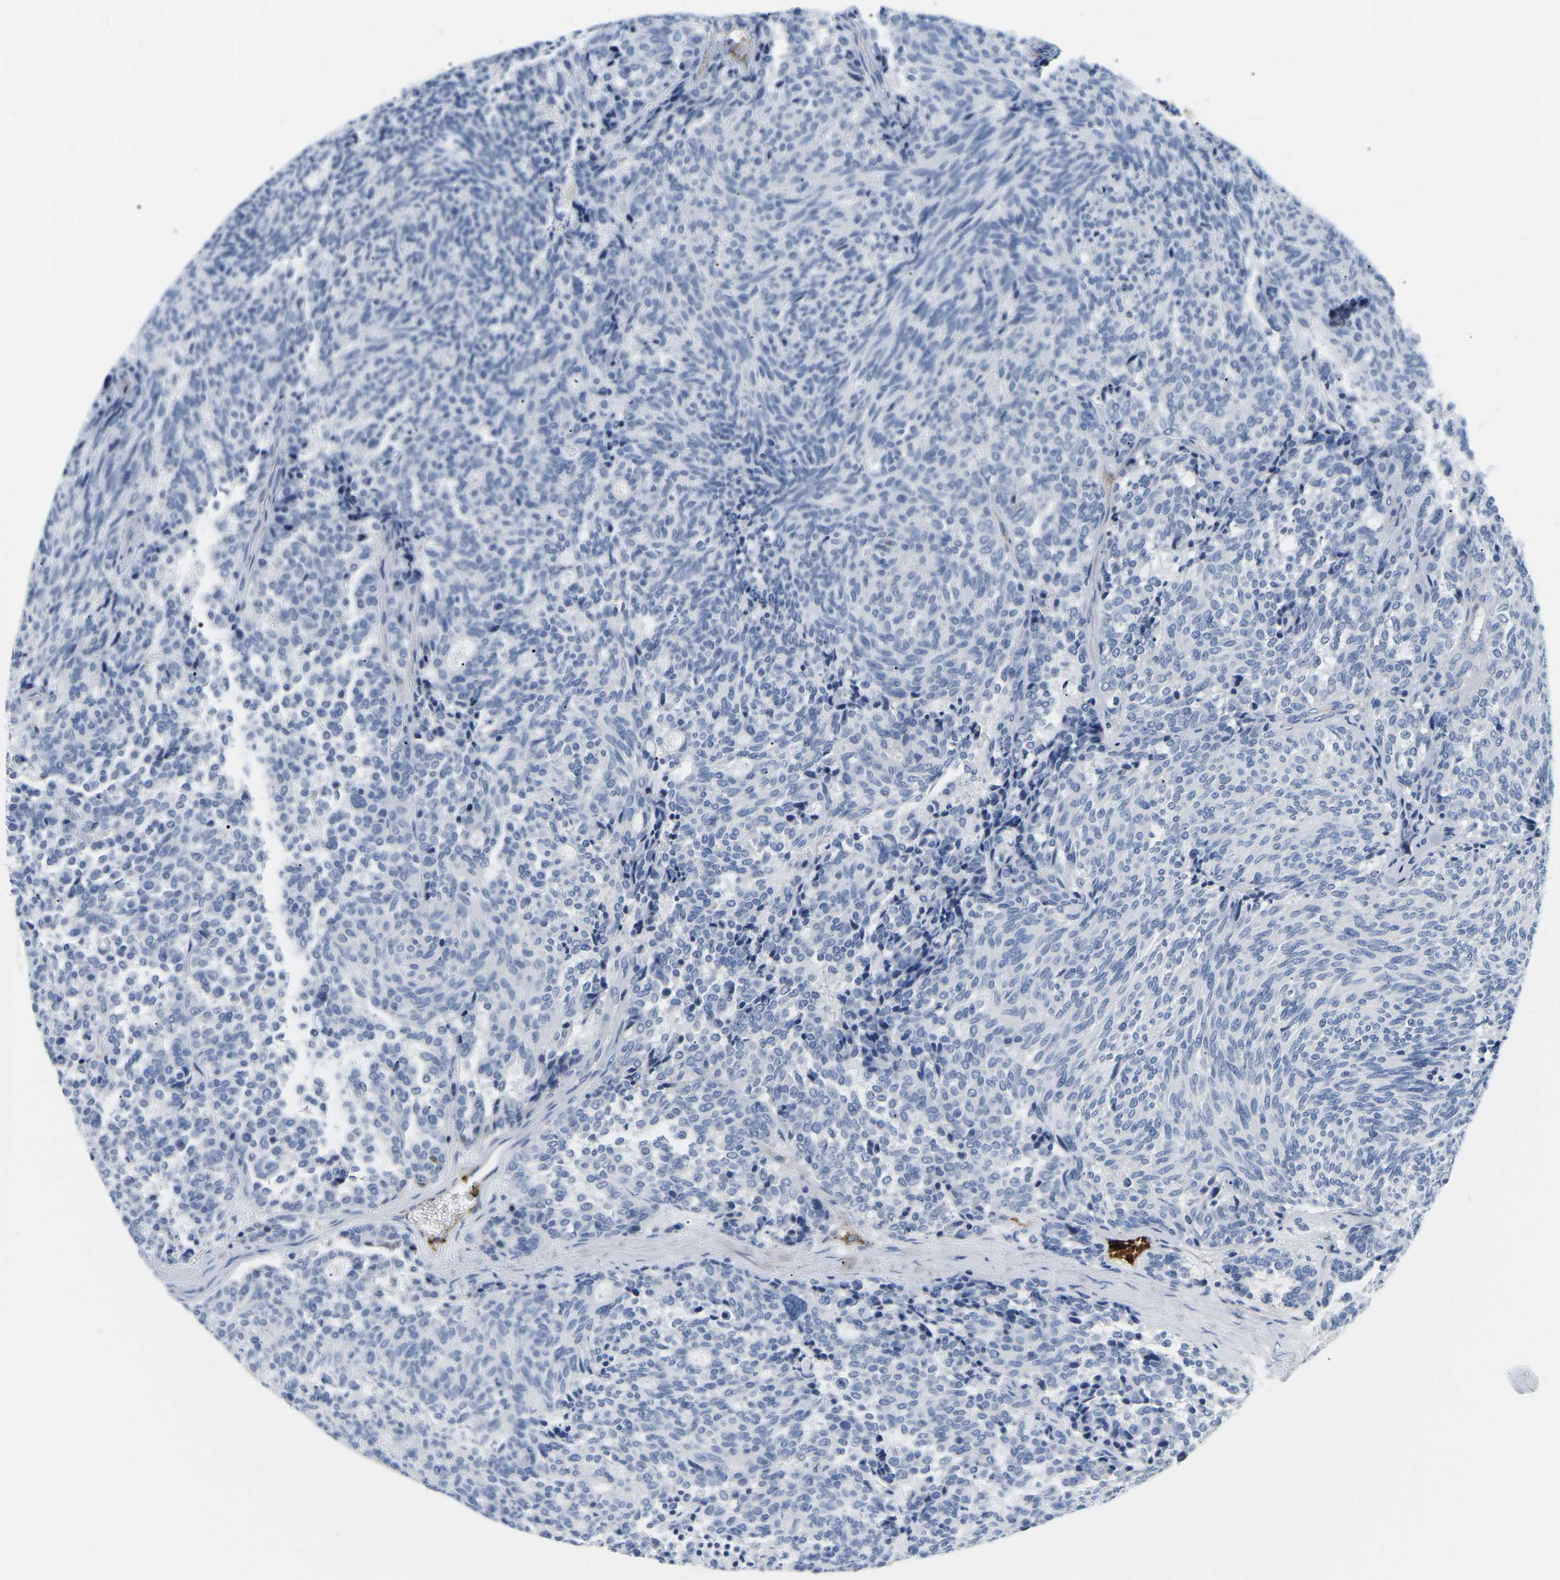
{"staining": {"intensity": "negative", "quantity": "none", "location": "none"}, "tissue": "carcinoid", "cell_type": "Tumor cells", "image_type": "cancer", "snomed": [{"axis": "morphology", "description": "Carcinoid, malignant, NOS"}, {"axis": "topography", "description": "Pancreas"}], "caption": "A high-resolution histopathology image shows immunohistochemistry (IHC) staining of carcinoid, which demonstrates no significant positivity in tumor cells.", "gene": "APOB", "patient": {"sex": "female", "age": 54}}